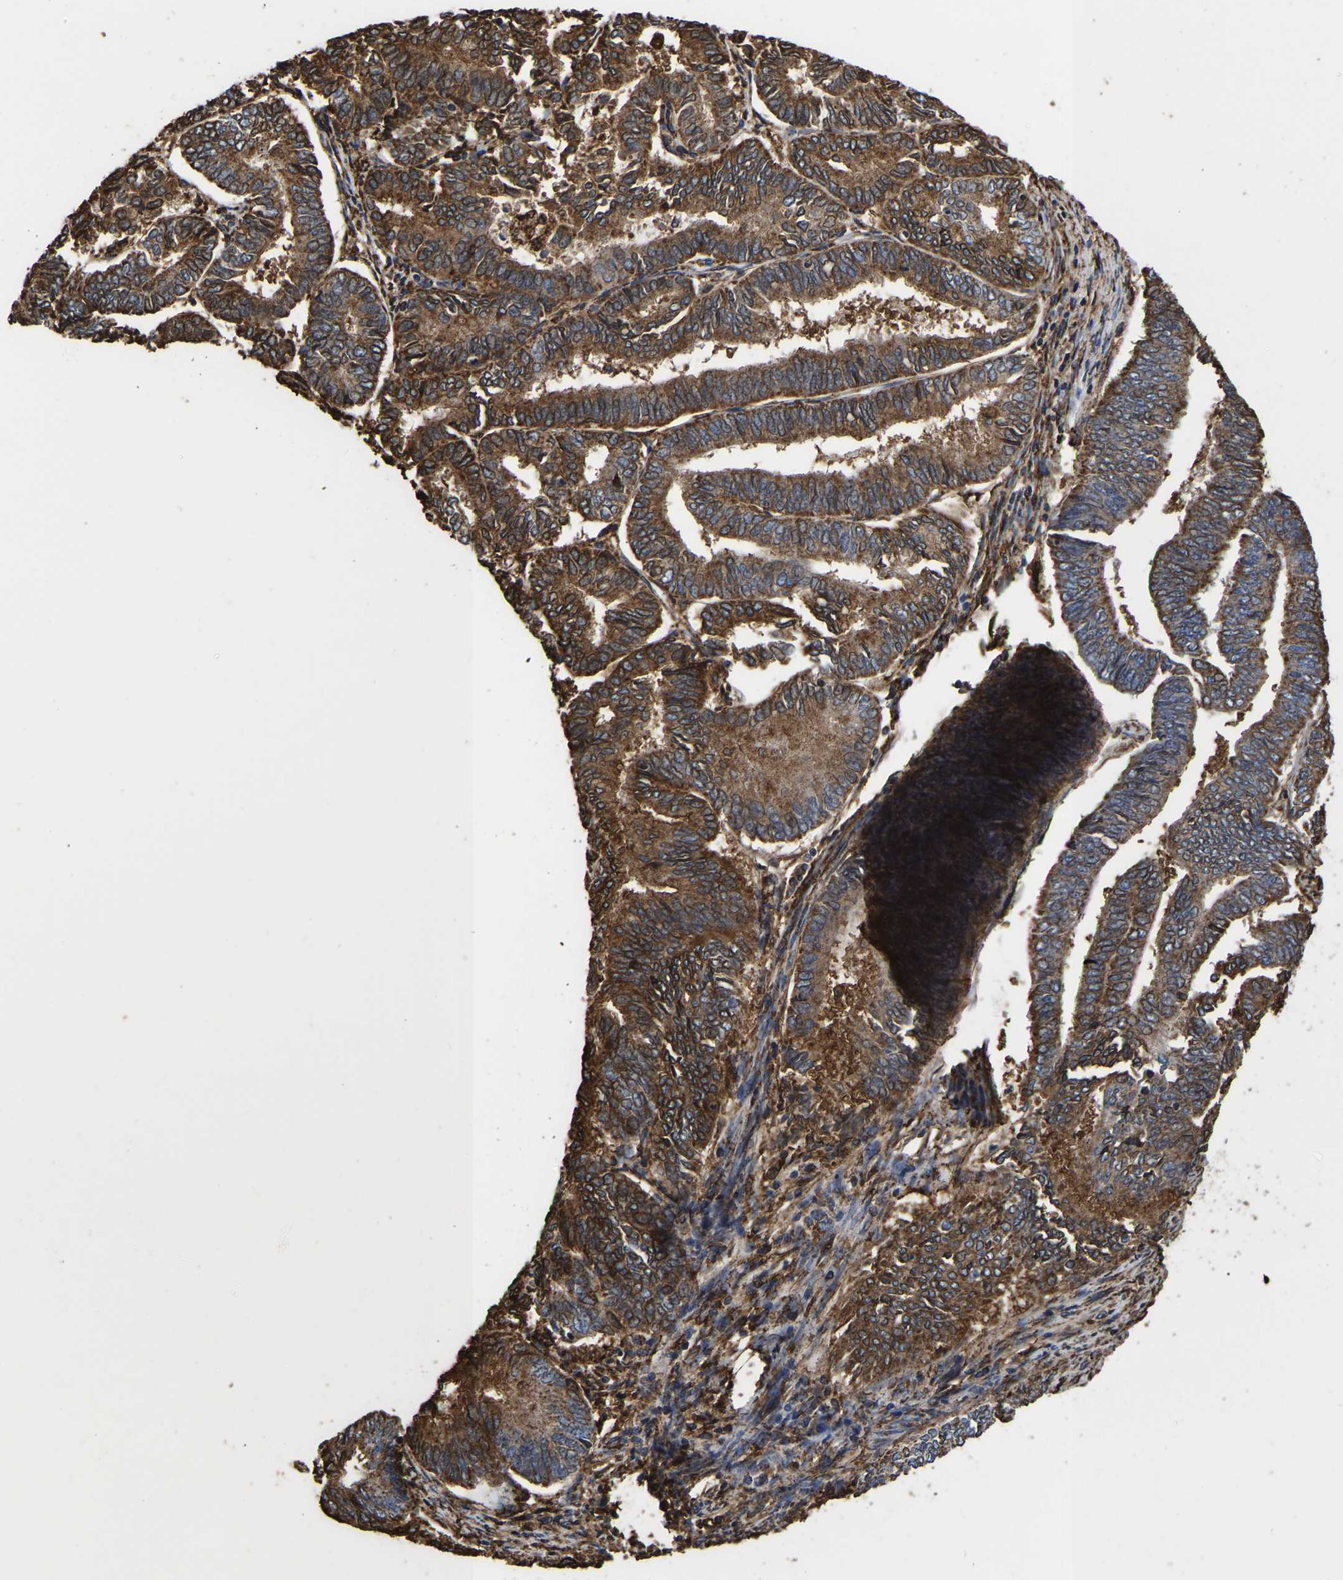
{"staining": {"intensity": "strong", "quantity": ">75%", "location": "cytoplasmic/membranous"}, "tissue": "endometrial cancer", "cell_type": "Tumor cells", "image_type": "cancer", "snomed": [{"axis": "morphology", "description": "Adenocarcinoma, NOS"}, {"axis": "topography", "description": "Endometrium"}], "caption": "An immunohistochemistry (IHC) photomicrograph of neoplastic tissue is shown. Protein staining in brown shows strong cytoplasmic/membranous positivity in endometrial adenocarcinoma within tumor cells.", "gene": "LIF", "patient": {"sex": "female", "age": 86}}